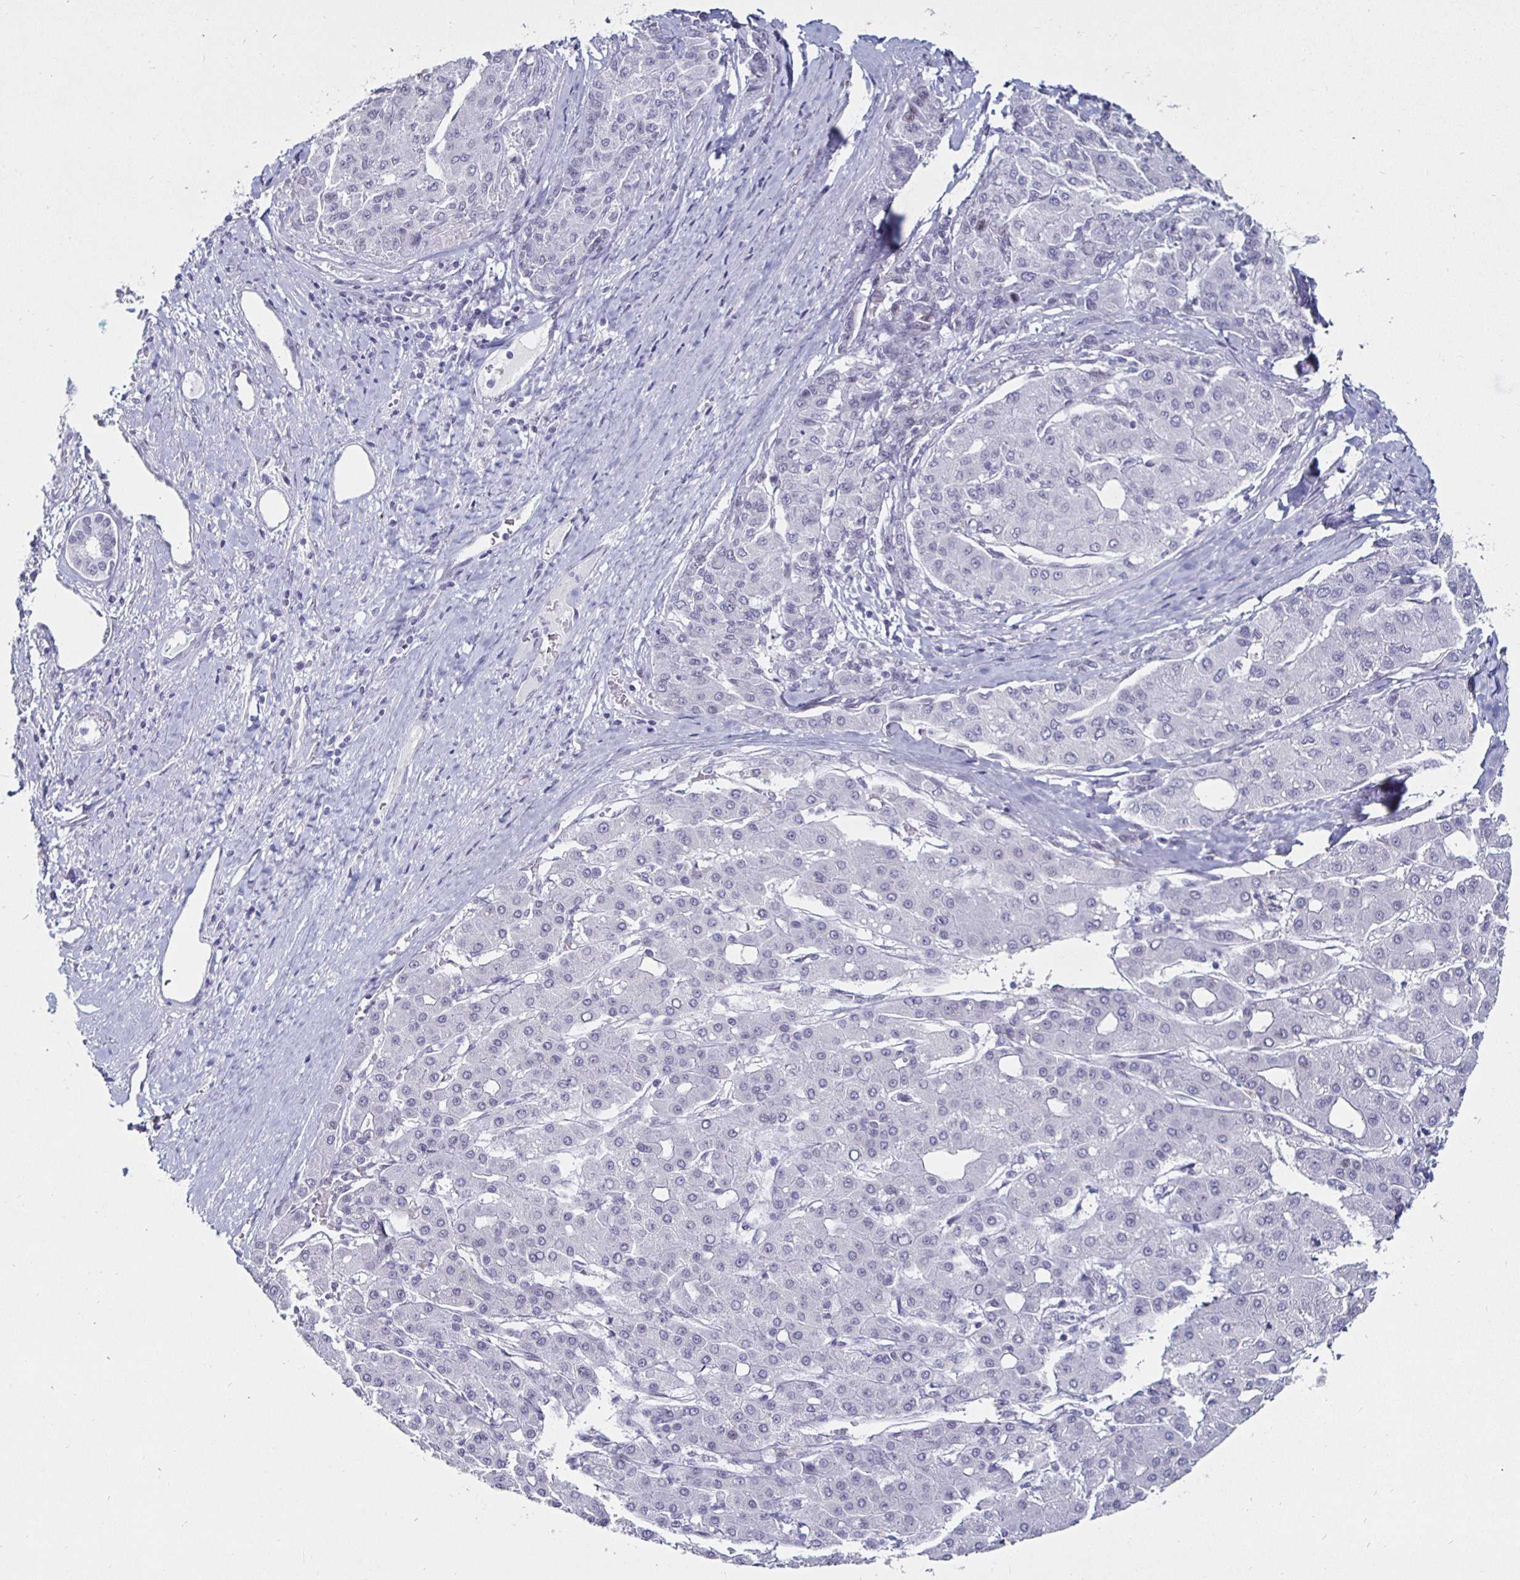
{"staining": {"intensity": "negative", "quantity": "none", "location": "none"}, "tissue": "liver cancer", "cell_type": "Tumor cells", "image_type": "cancer", "snomed": [{"axis": "morphology", "description": "Carcinoma, Hepatocellular, NOS"}, {"axis": "topography", "description": "Liver"}], "caption": "Histopathology image shows no protein expression in tumor cells of liver cancer tissue.", "gene": "KRT4", "patient": {"sex": "male", "age": 65}}